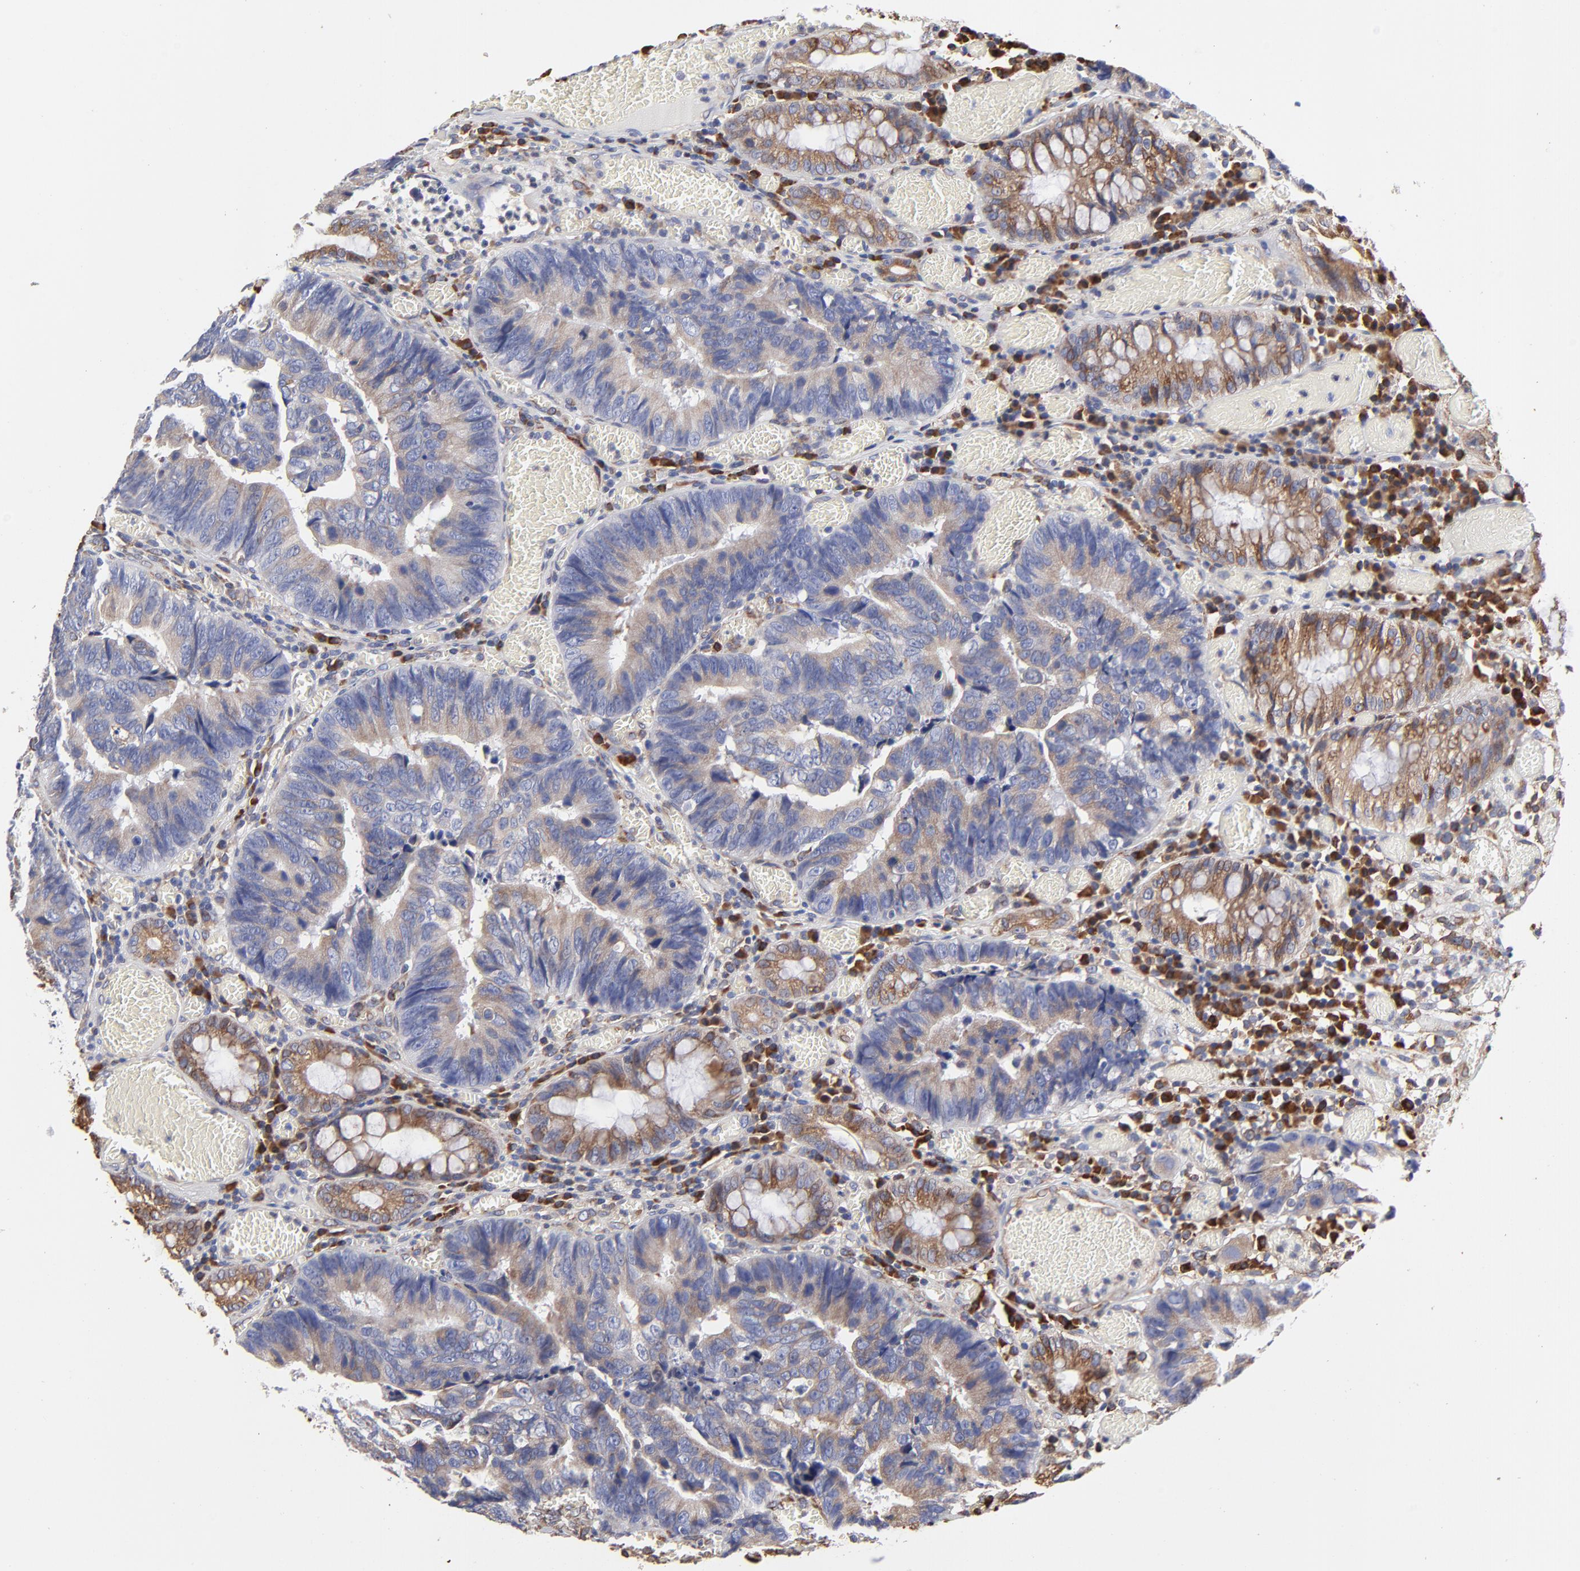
{"staining": {"intensity": "weak", "quantity": ">75%", "location": "cytoplasmic/membranous"}, "tissue": "colorectal cancer", "cell_type": "Tumor cells", "image_type": "cancer", "snomed": [{"axis": "morphology", "description": "Adenocarcinoma, NOS"}, {"axis": "topography", "description": "Rectum"}], "caption": "The micrograph displays immunohistochemical staining of colorectal adenocarcinoma. There is weak cytoplasmic/membranous positivity is present in about >75% of tumor cells. The protein of interest is stained brown, and the nuclei are stained in blue (DAB IHC with brightfield microscopy, high magnification).", "gene": "LMAN1", "patient": {"sex": "female", "age": 98}}